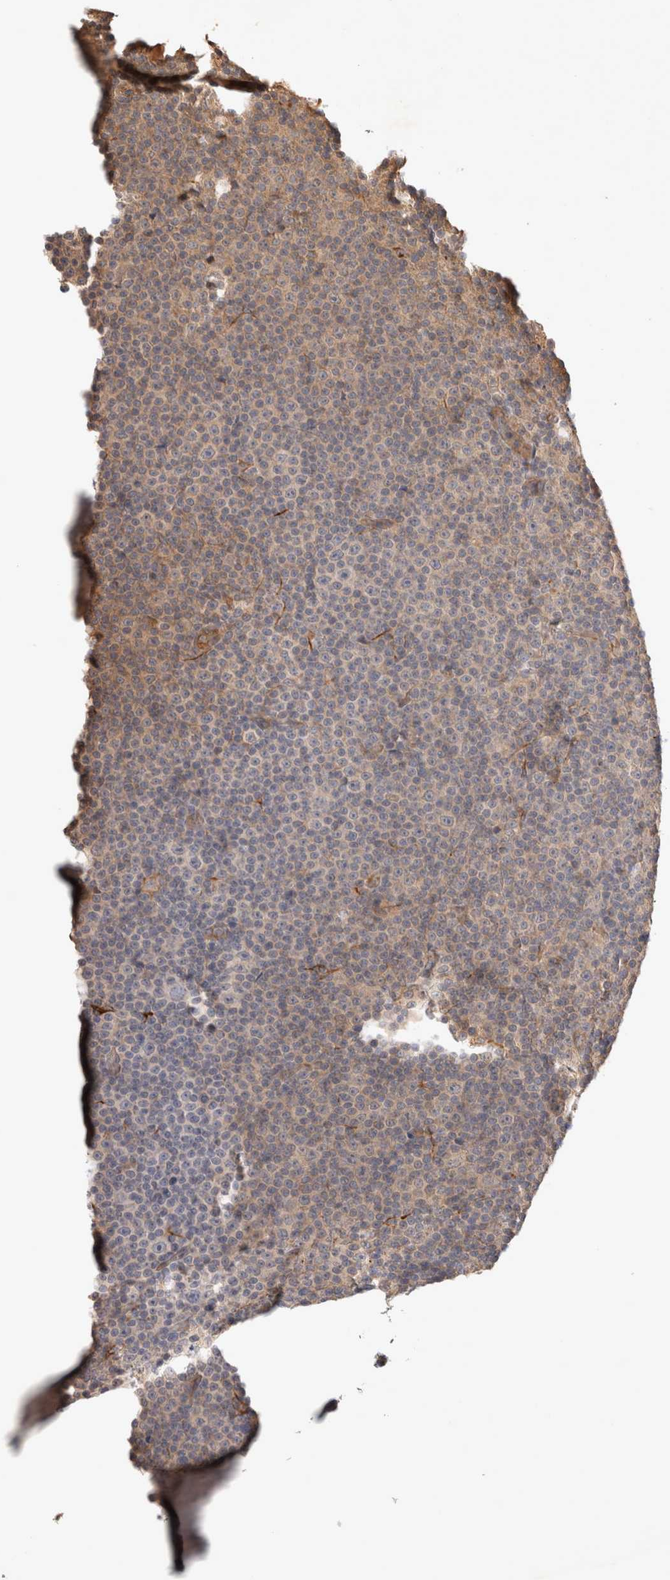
{"staining": {"intensity": "moderate", "quantity": "25%-75%", "location": "cytoplasmic/membranous"}, "tissue": "lymphoma", "cell_type": "Tumor cells", "image_type": "cancer", "snomed": [{"axis": "morphology", "description": "Malignant lymphoma, non-Hodgkin's type, Low grade"}, {"axis": "topography", "description": "Lymph node"}], "caption": "This micrograph demonstrates immunohistochemistry staining of human low-grade malignant lymphoma, non-Hodgkin's type, with medium moderate cytoplasmic/membranous expression in approximately 25%-75% of tumor cells.", "gene": "YES1", "patient": {"sex": "female", "age": 67}}